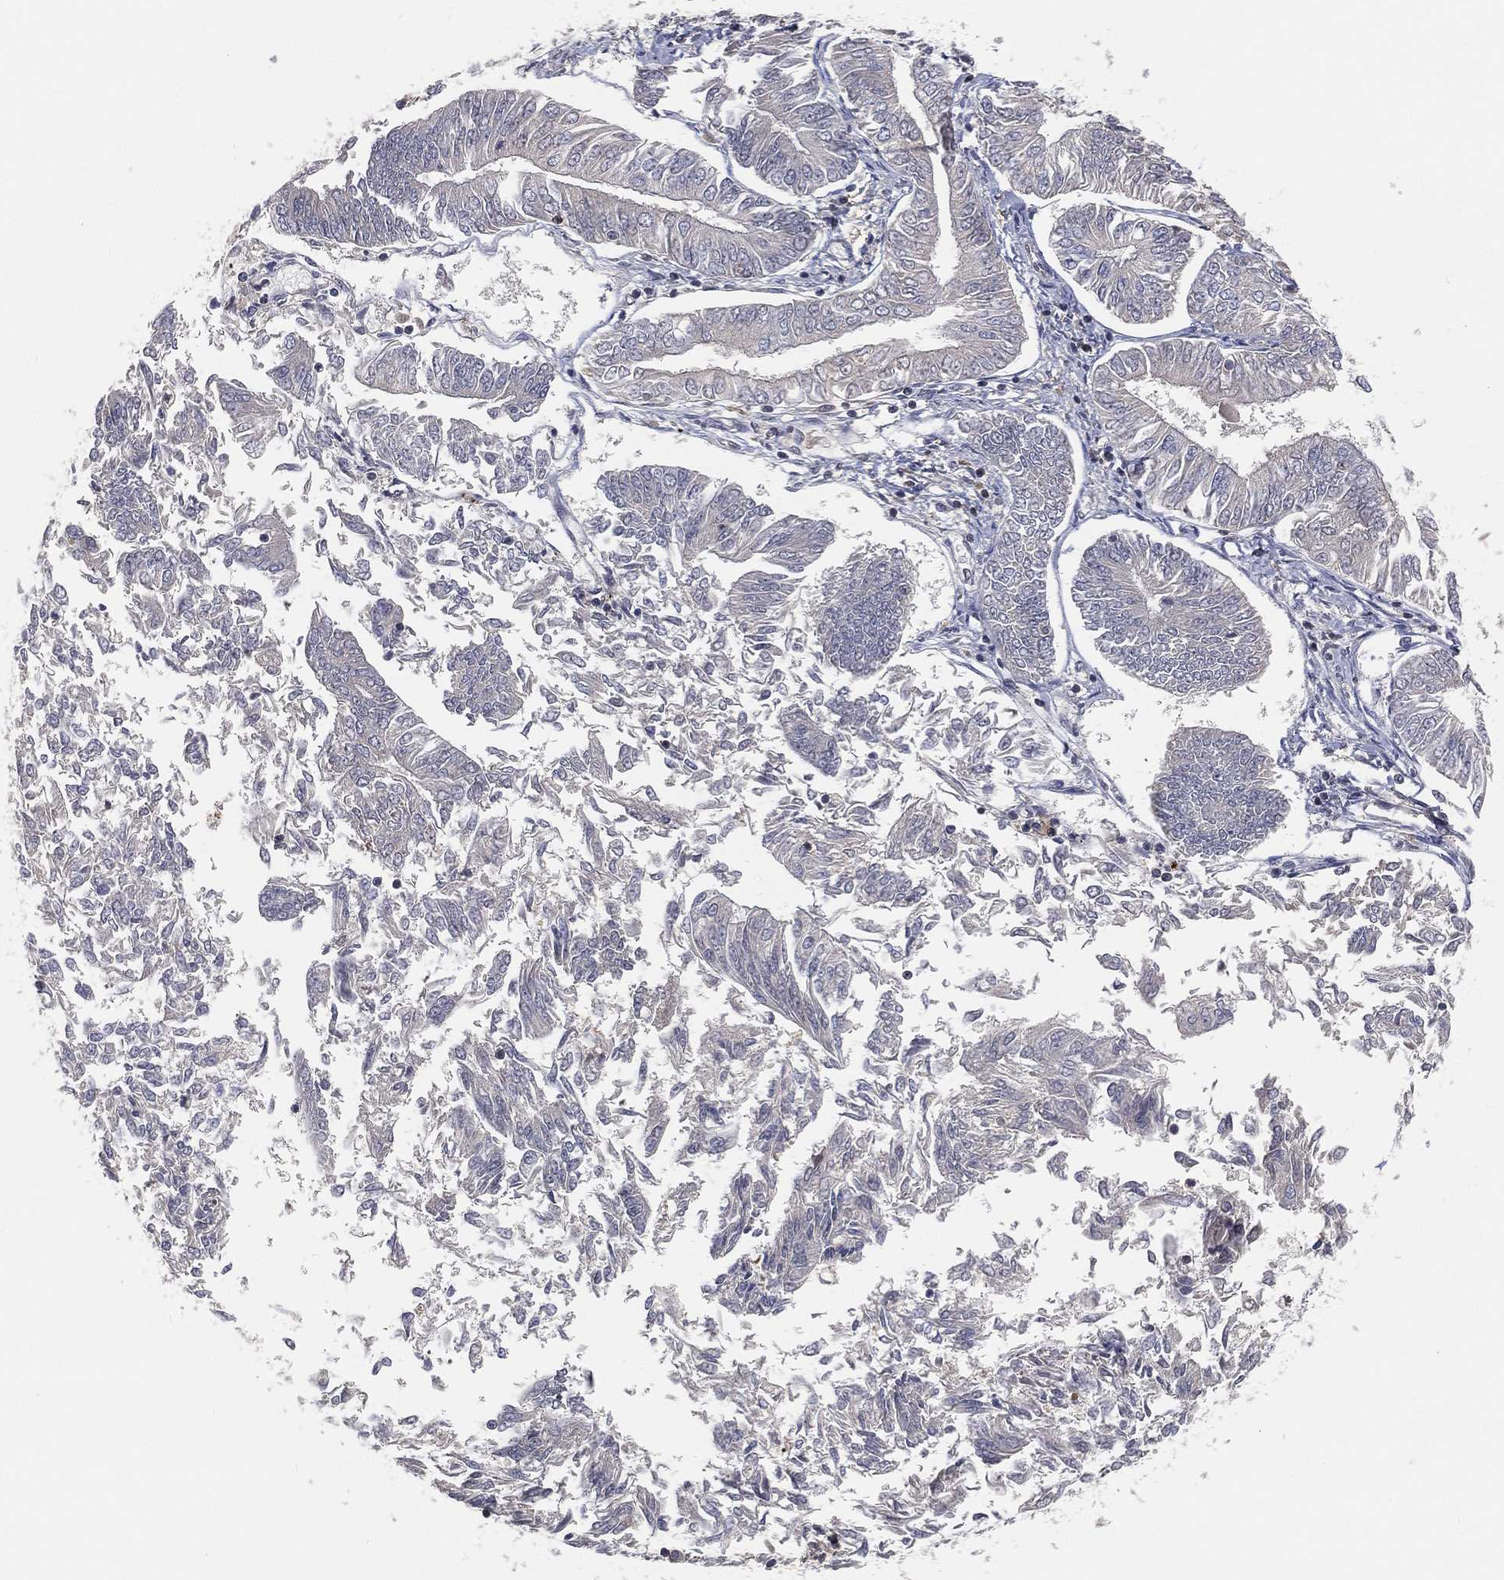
{"staining": {"intensity": "negative", "quantity": "none", "location": "none"}, "tissue": "endometrial cancer", "cell_type": "Tumor cells", "image_type": "cancer", "snomed": [{"axis": "morphology", "description": "Adenocarcinoma, NOS"}, {"axis": "topography", "description": "Endometrium"}], "caption": "A histopathology image of human endometrial cancer (adenocarcinoma) is negative for staining in tumor cells.", "gene": "MAPK1", "patient": {"sex": "female", "age": 58}}